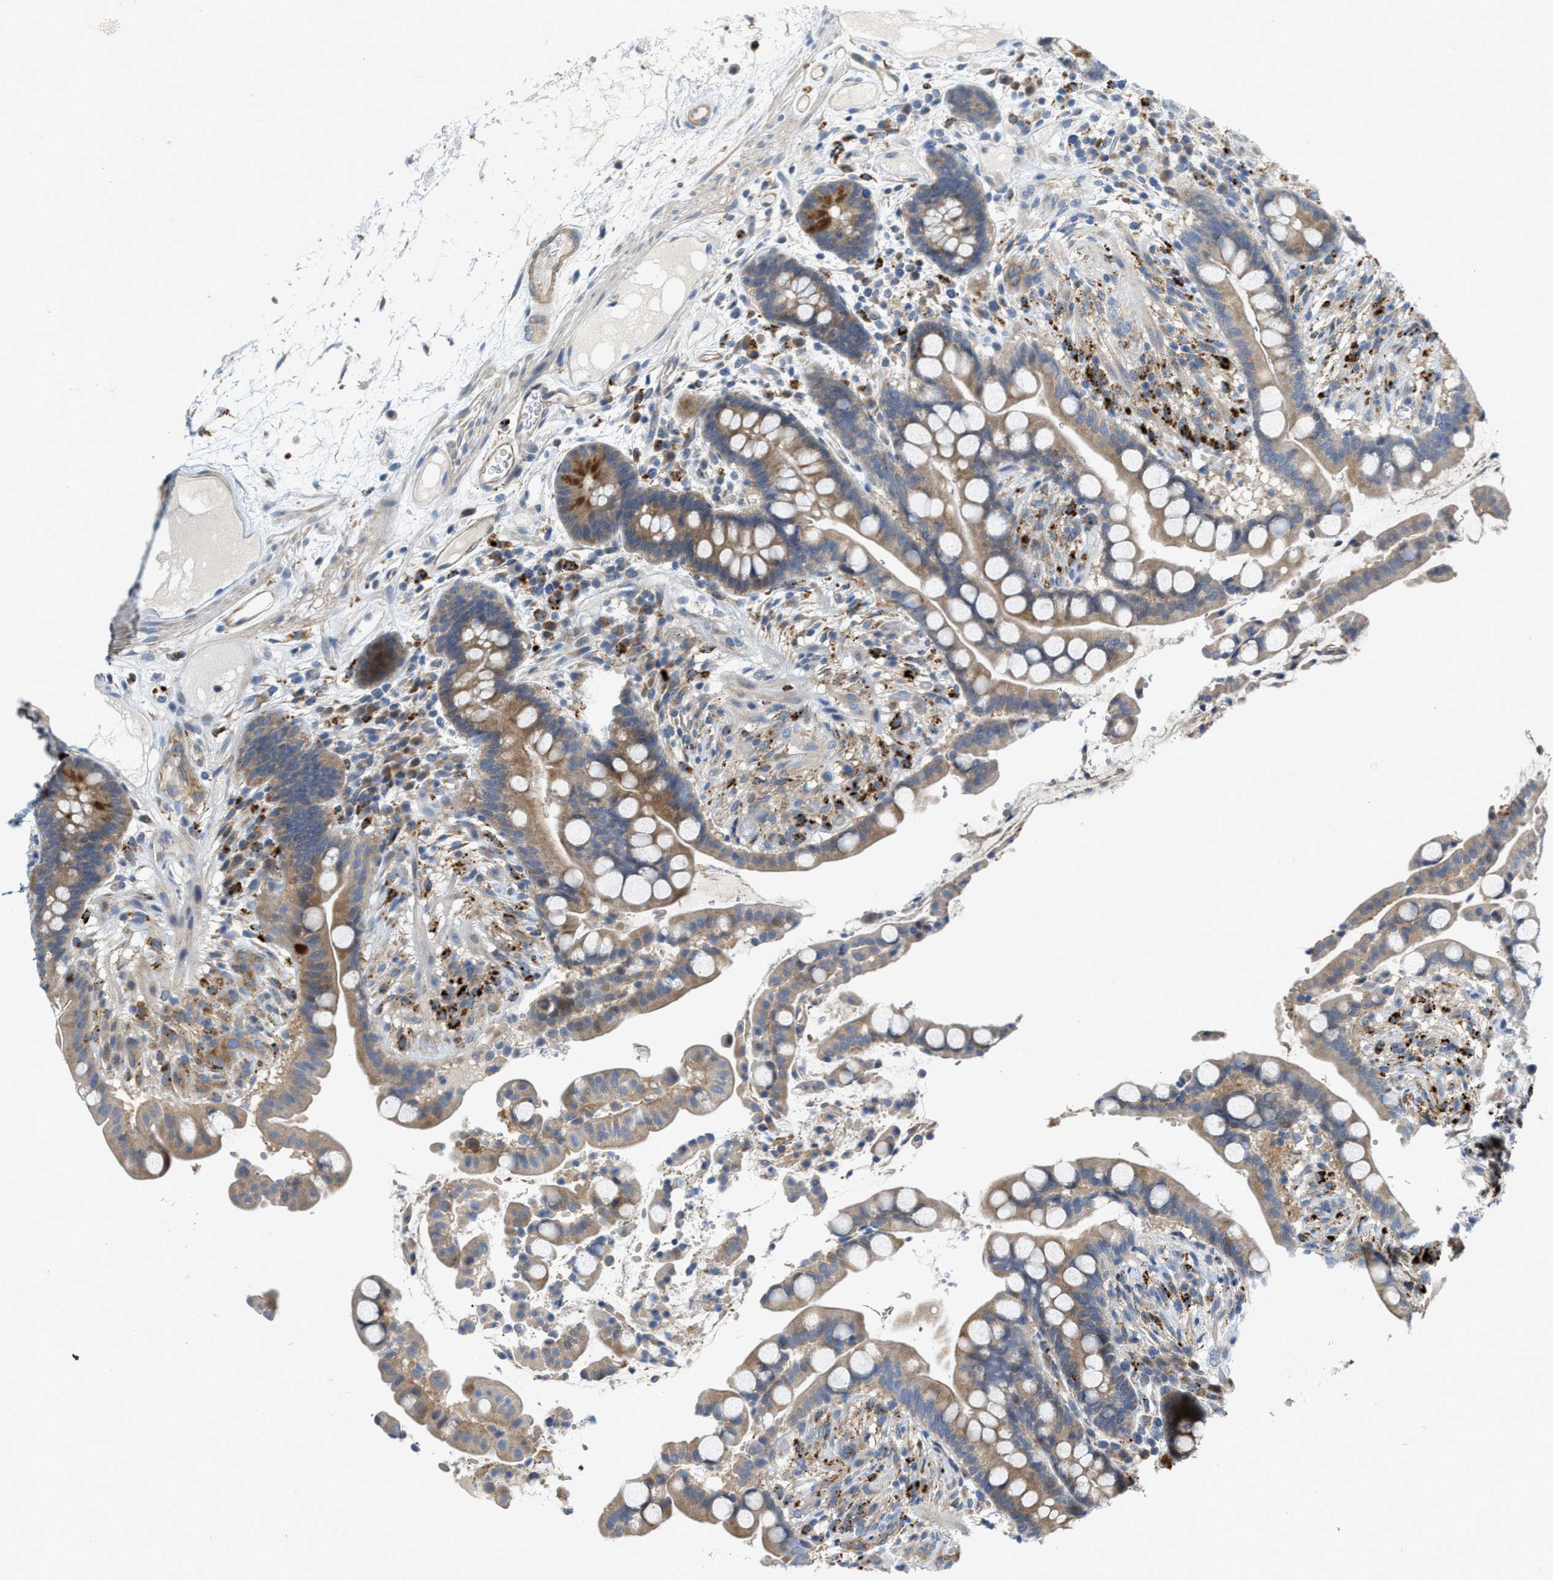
{"staining": {"intensity": "moderate", "quantity": ">75%", "location": "cytoplasmic/membranous"}, "tissue": "colon", "cell_type": "Endothelial cells", "image_type": "normal", "snomed": [{"axis": "morphology", "description": "Normal tissue, NOS"}, {"axis": "topography", "description": "Colon"}], "caption": "DAB (3,3'-diaminobenzidine) immunohistochemical staining of normal human colon demonstrates moderate cytoplasmic/membranous protein staining in approximately >75% of endothelial cells.", "gene": "KLHDC10", "patient": {"sex": "male", "age": 73}}